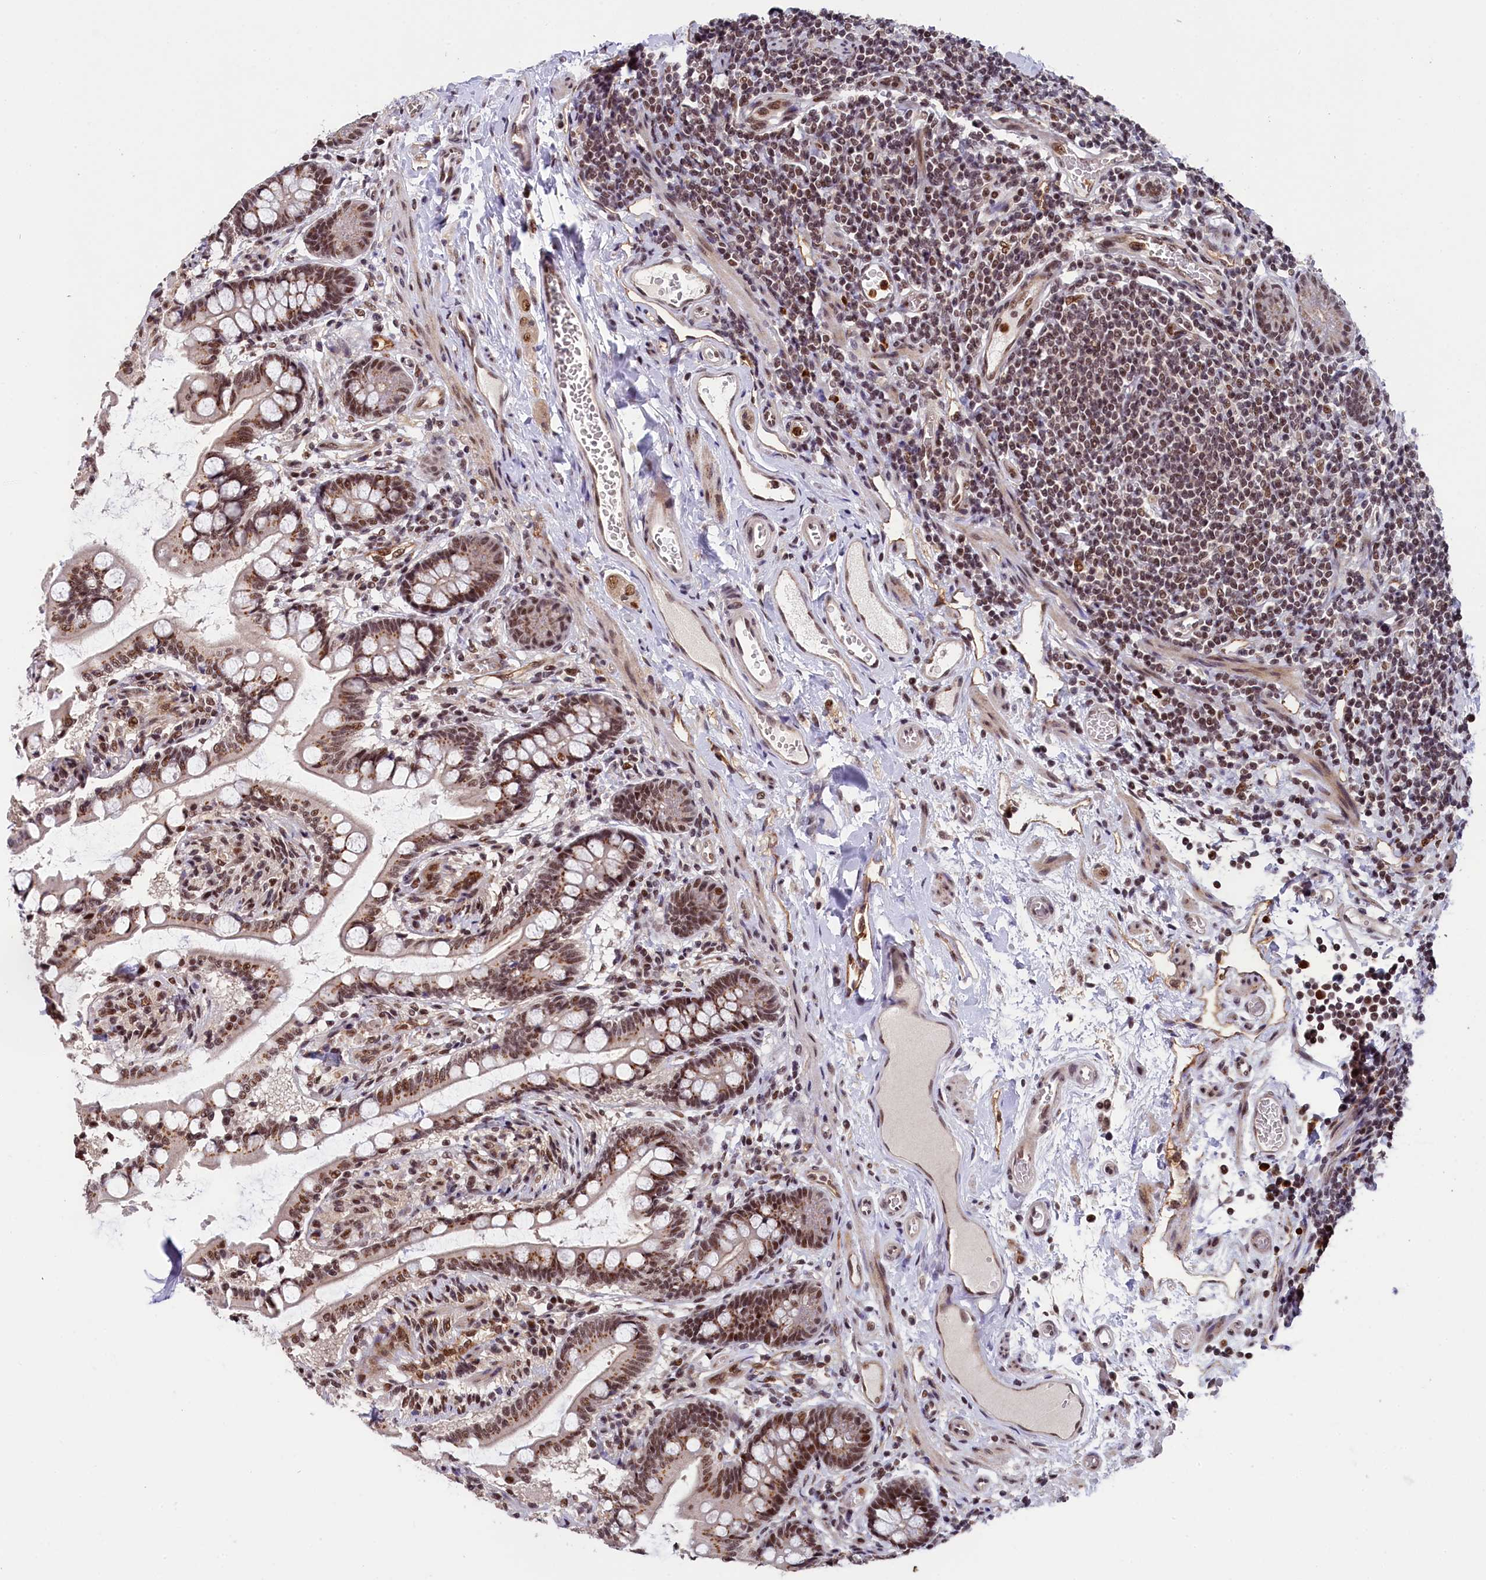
{"staining": {"intensity": "moderate", "quantity": ">75%", "location": "cytoplasmic/membranous,nuclear"}, "tissue": "small intestine", "cell_type": "Glandular cells", "image_type": "normal", "snomed": [{"axis": "morphology", "description": "Normal tissue, NOS"}, {"axis": "topography", "description": "Small intestine"}], "caption": "Glandular cells demonstrate moderate cytoplasmic/membranous,nuclear staining in about >75% of cells in unremarkable small intestine.", "gene": "ADIG", "patient": {"sex": "male", "age": 52}}